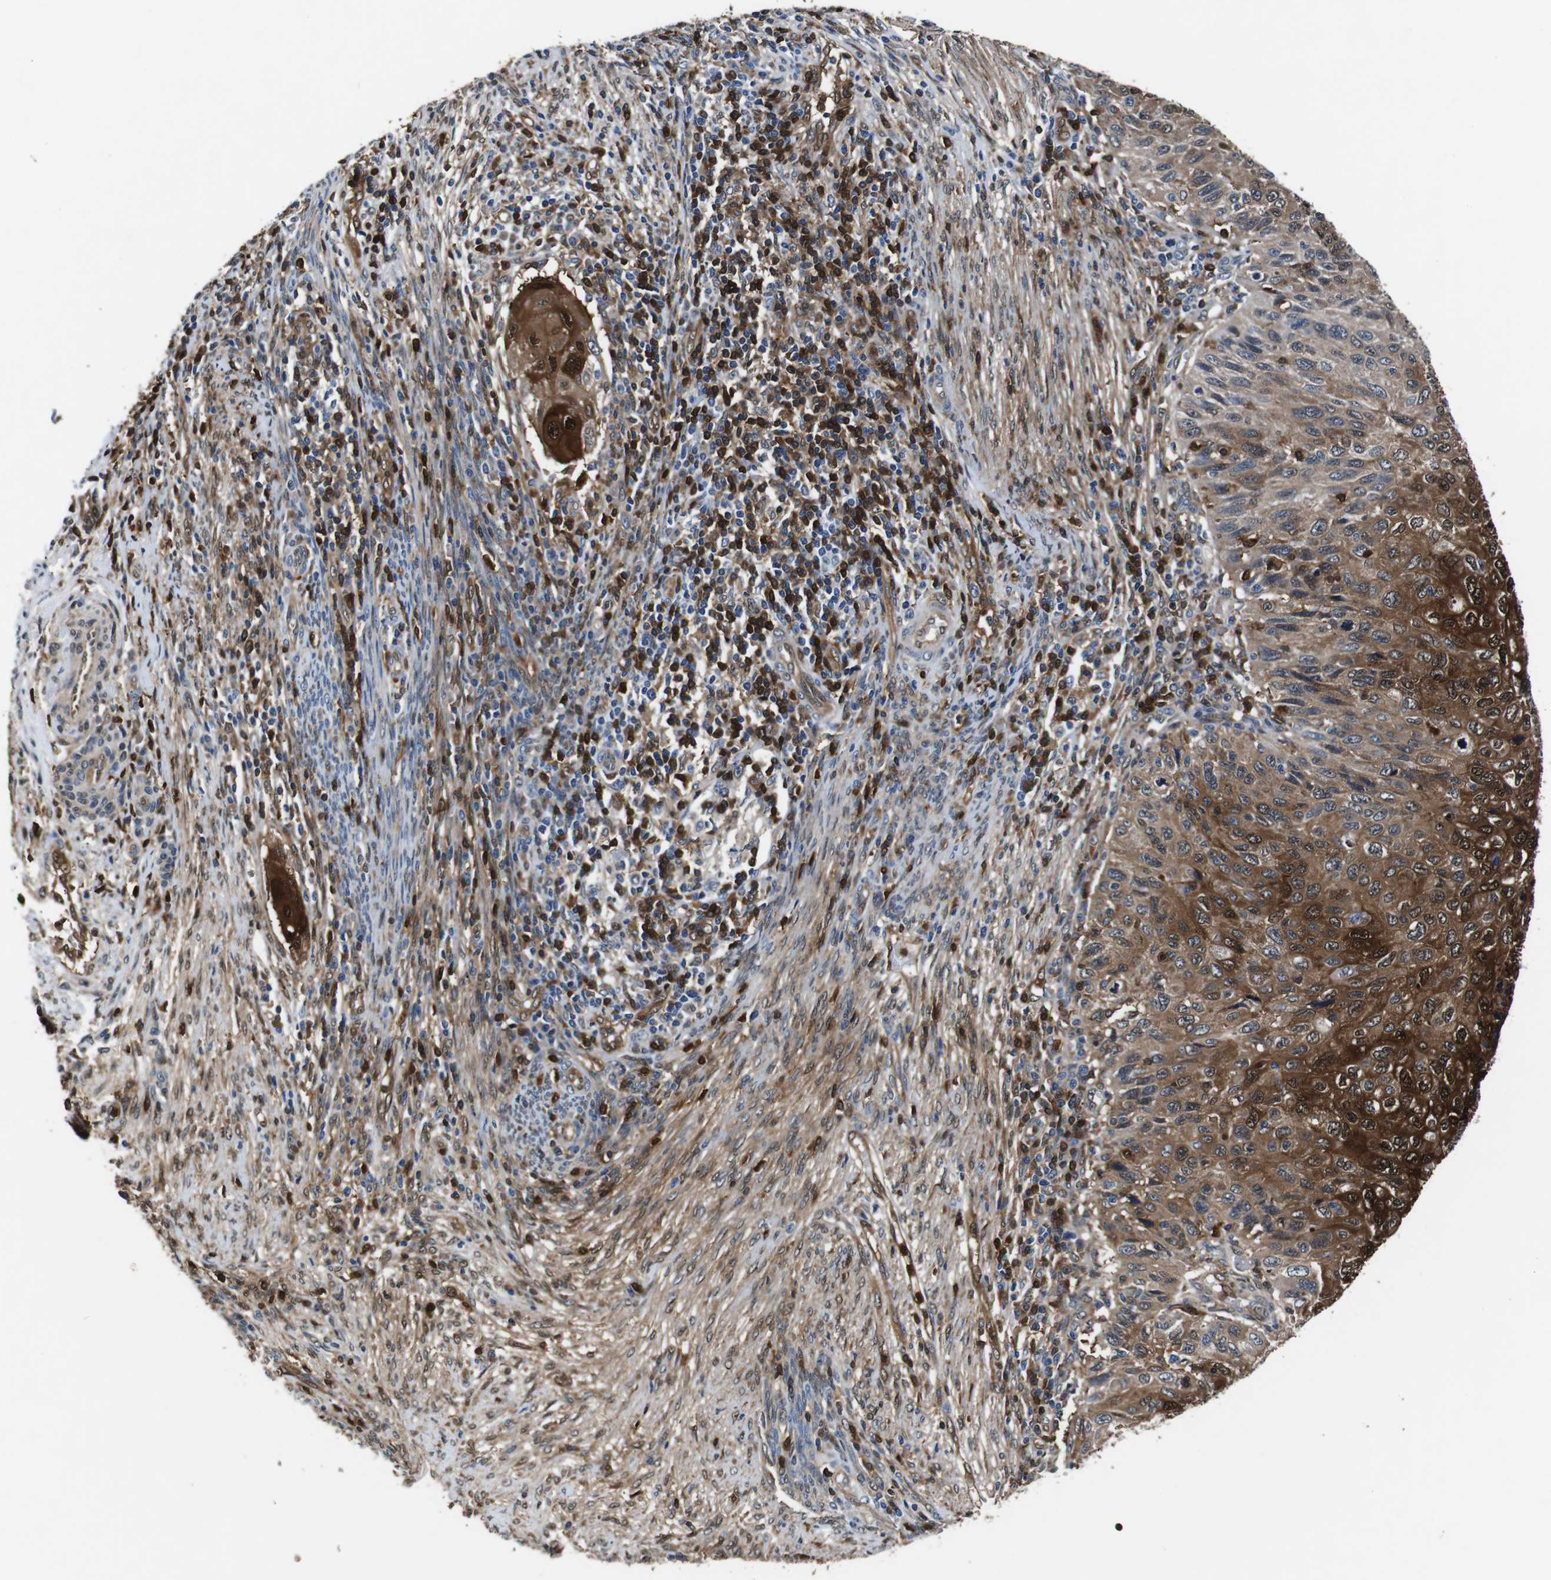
{"staining": {"intensity": "strong", "quantity": ">75%", "location": "cytoplasmic/membranous,nuclear"}, "tissue": "cervical cancer", "cell_type": "Tumor cells", "image_type": "cancer", "snomed": [{"axis": "morphology", "description": "Squamous cell carcinoma, NOS"}, {"axis": "topography", "description": "Cervix"}], "caption": "High-power microscopy captured an immunohistochemistry (IHC) histopathology image of cervical cancer, revealing strong cytoplasmic/membranous and nuclear positivity in about >75% of tumor cells.", "gene": "ANXA1", "patient": {"sex": "female", "age": 70}}